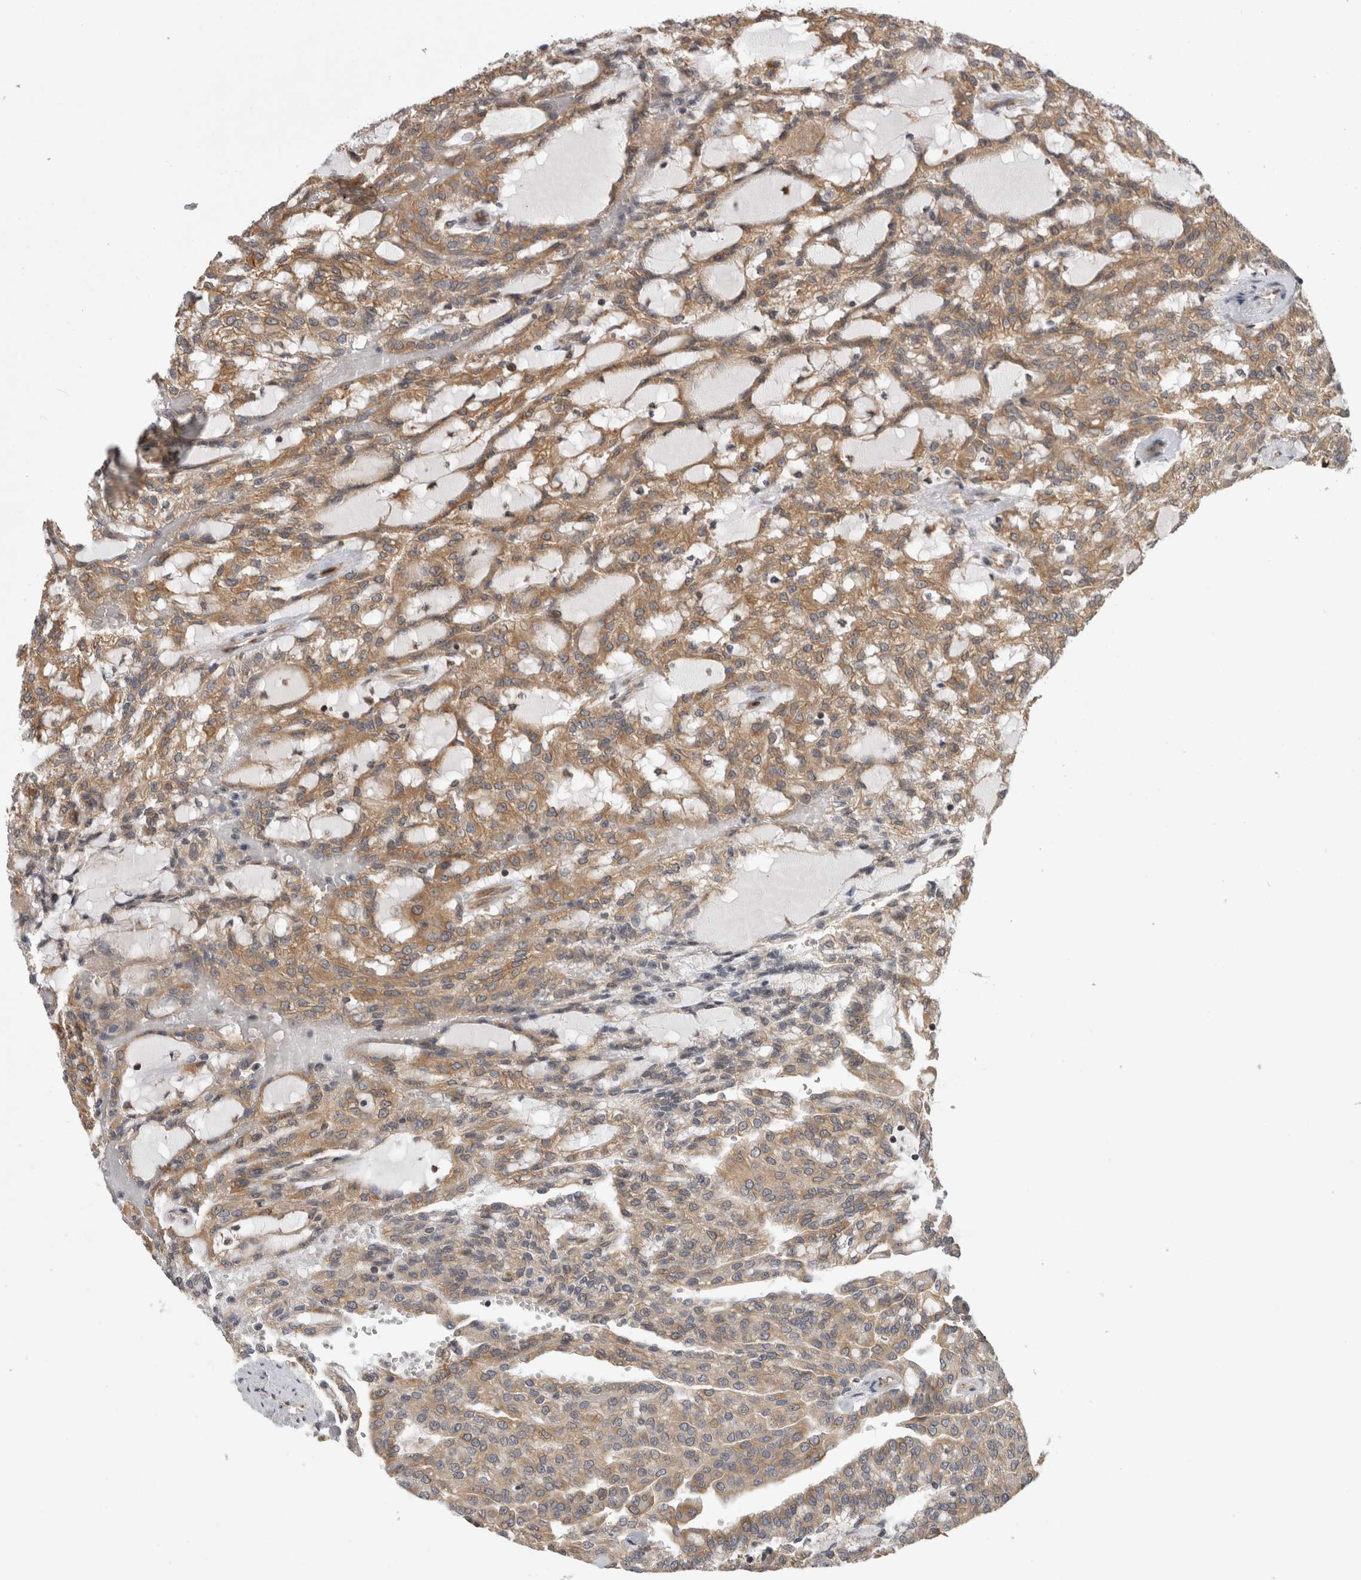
{"staining": {"intensity": "moderate", "quantity": ">75%", "location": "cytoplasmic/membranous"}, "tissue": "renal cancer", "cell_type": "Tumor cells", "image_type": "cancer", "snomed": [{"axis": "morphology", "description": "Adenocarcinoma, NOS"}, {"axis": "topography", "description": "Kidney"}], "caption": "Tumor cells demonstrate medium levels of moderate cytoplasmic/membranous staining in approximately >75% of cells in human renal cancer.", "gene": "PARP6", "patient": {"sex": "male", "age": 63}}